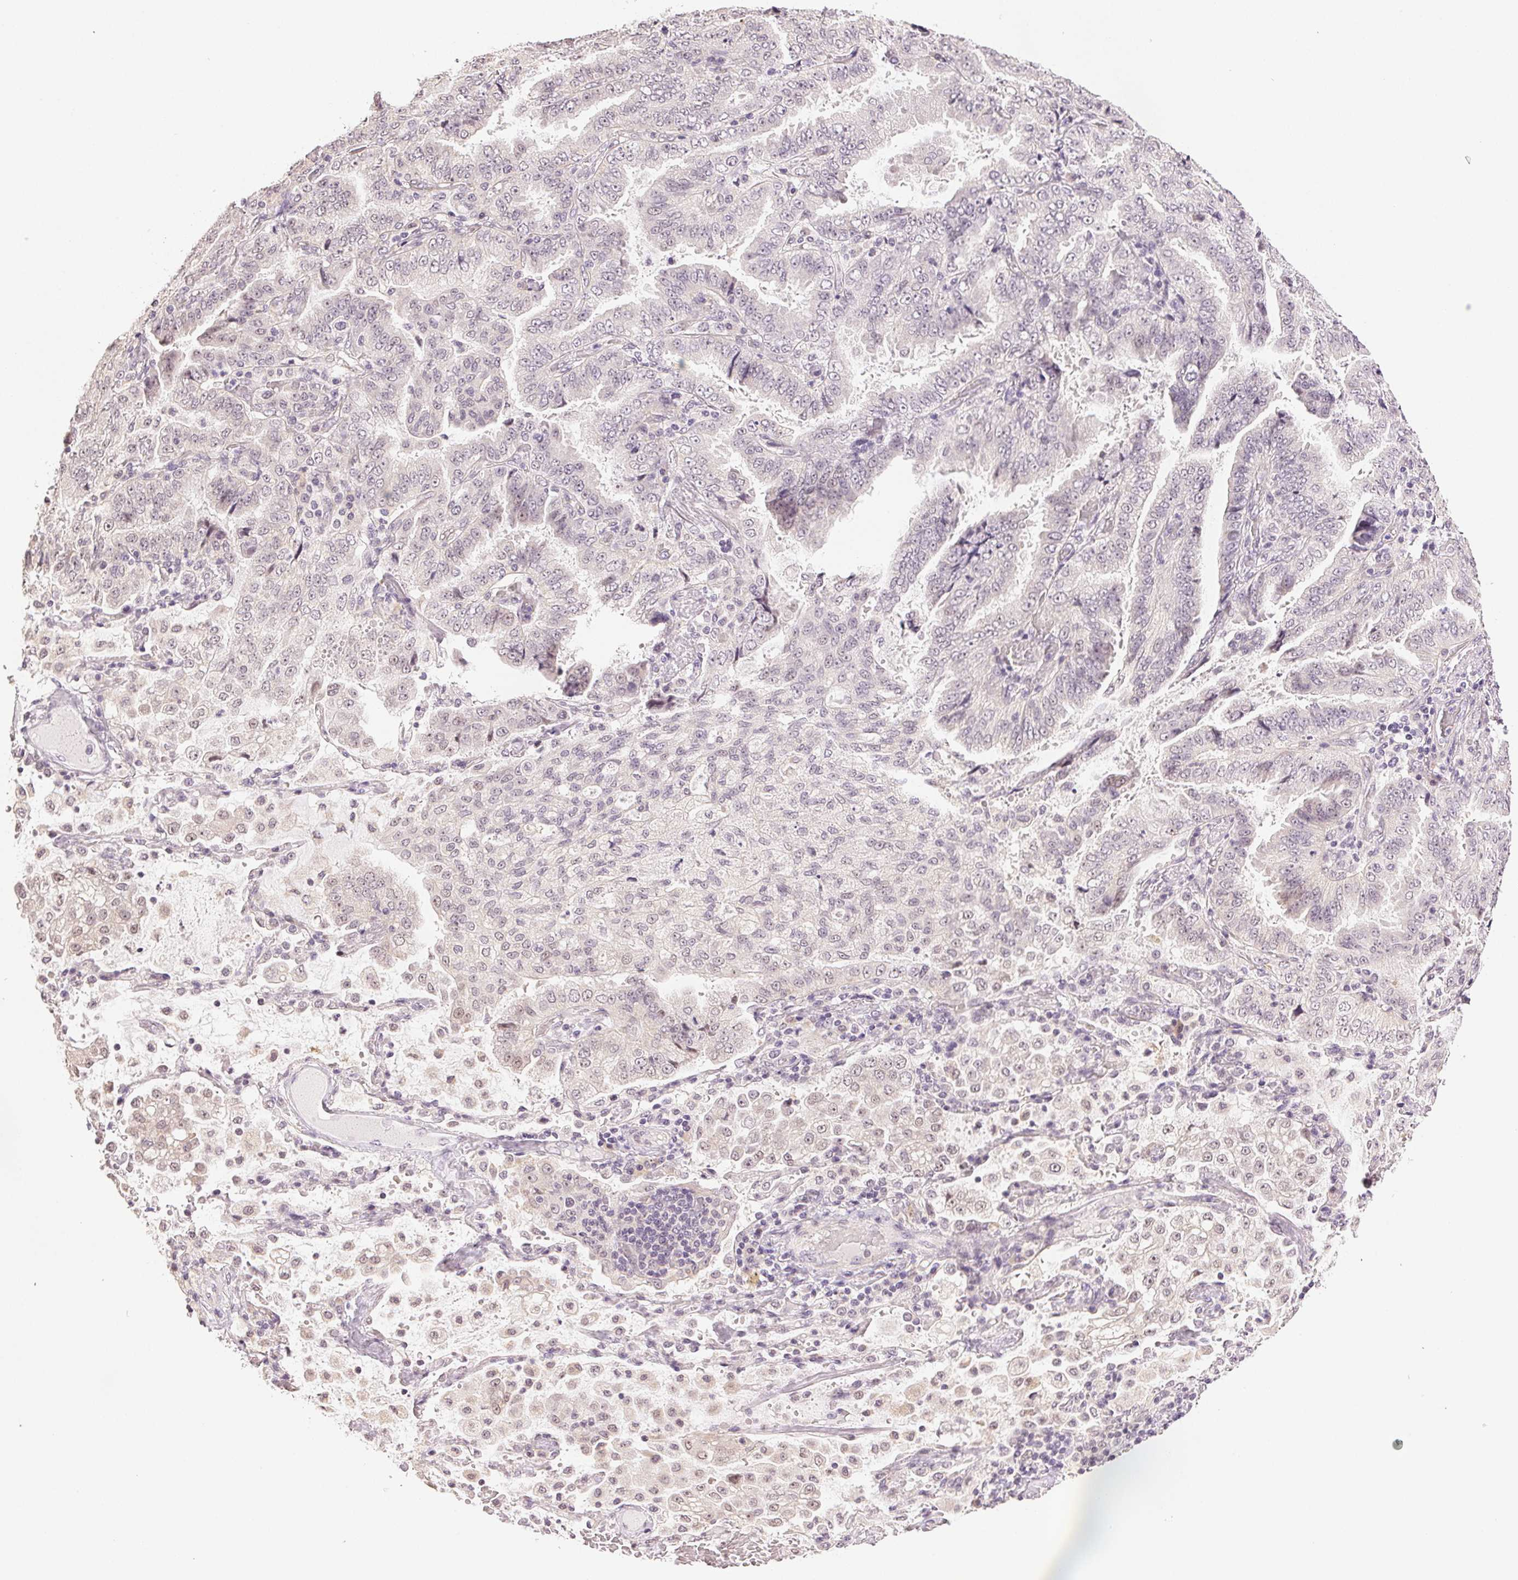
{"staining": {"intensity": "negative", "quantity": "none", "location": "none"}, "tissue": "lung cancer", "cell_type": "Tumor cells", "image_type": "cancer", "snomed": [{"axis": "morphology", "description": "Aneuploidy"}, {"axis": "morphology", "description": "Adenocarcinoma, NOS"}, {"axis": "morphology", "description": "Adenocarcinoma, metastatic, NOS"}, {"axis": "topography", "description": "Lymph node"}, {"axis": "topography", "description": "Lung"}], "caption": "Immunohistochemistry image of neoplastic tissue: human lung cancer stained with DAB (3,3'-diaminobenzidine) demonstrates no significant protein expression in tumor cells.", "gene": "PLCB1", "patient": {"sex": "female", "age": 48}}